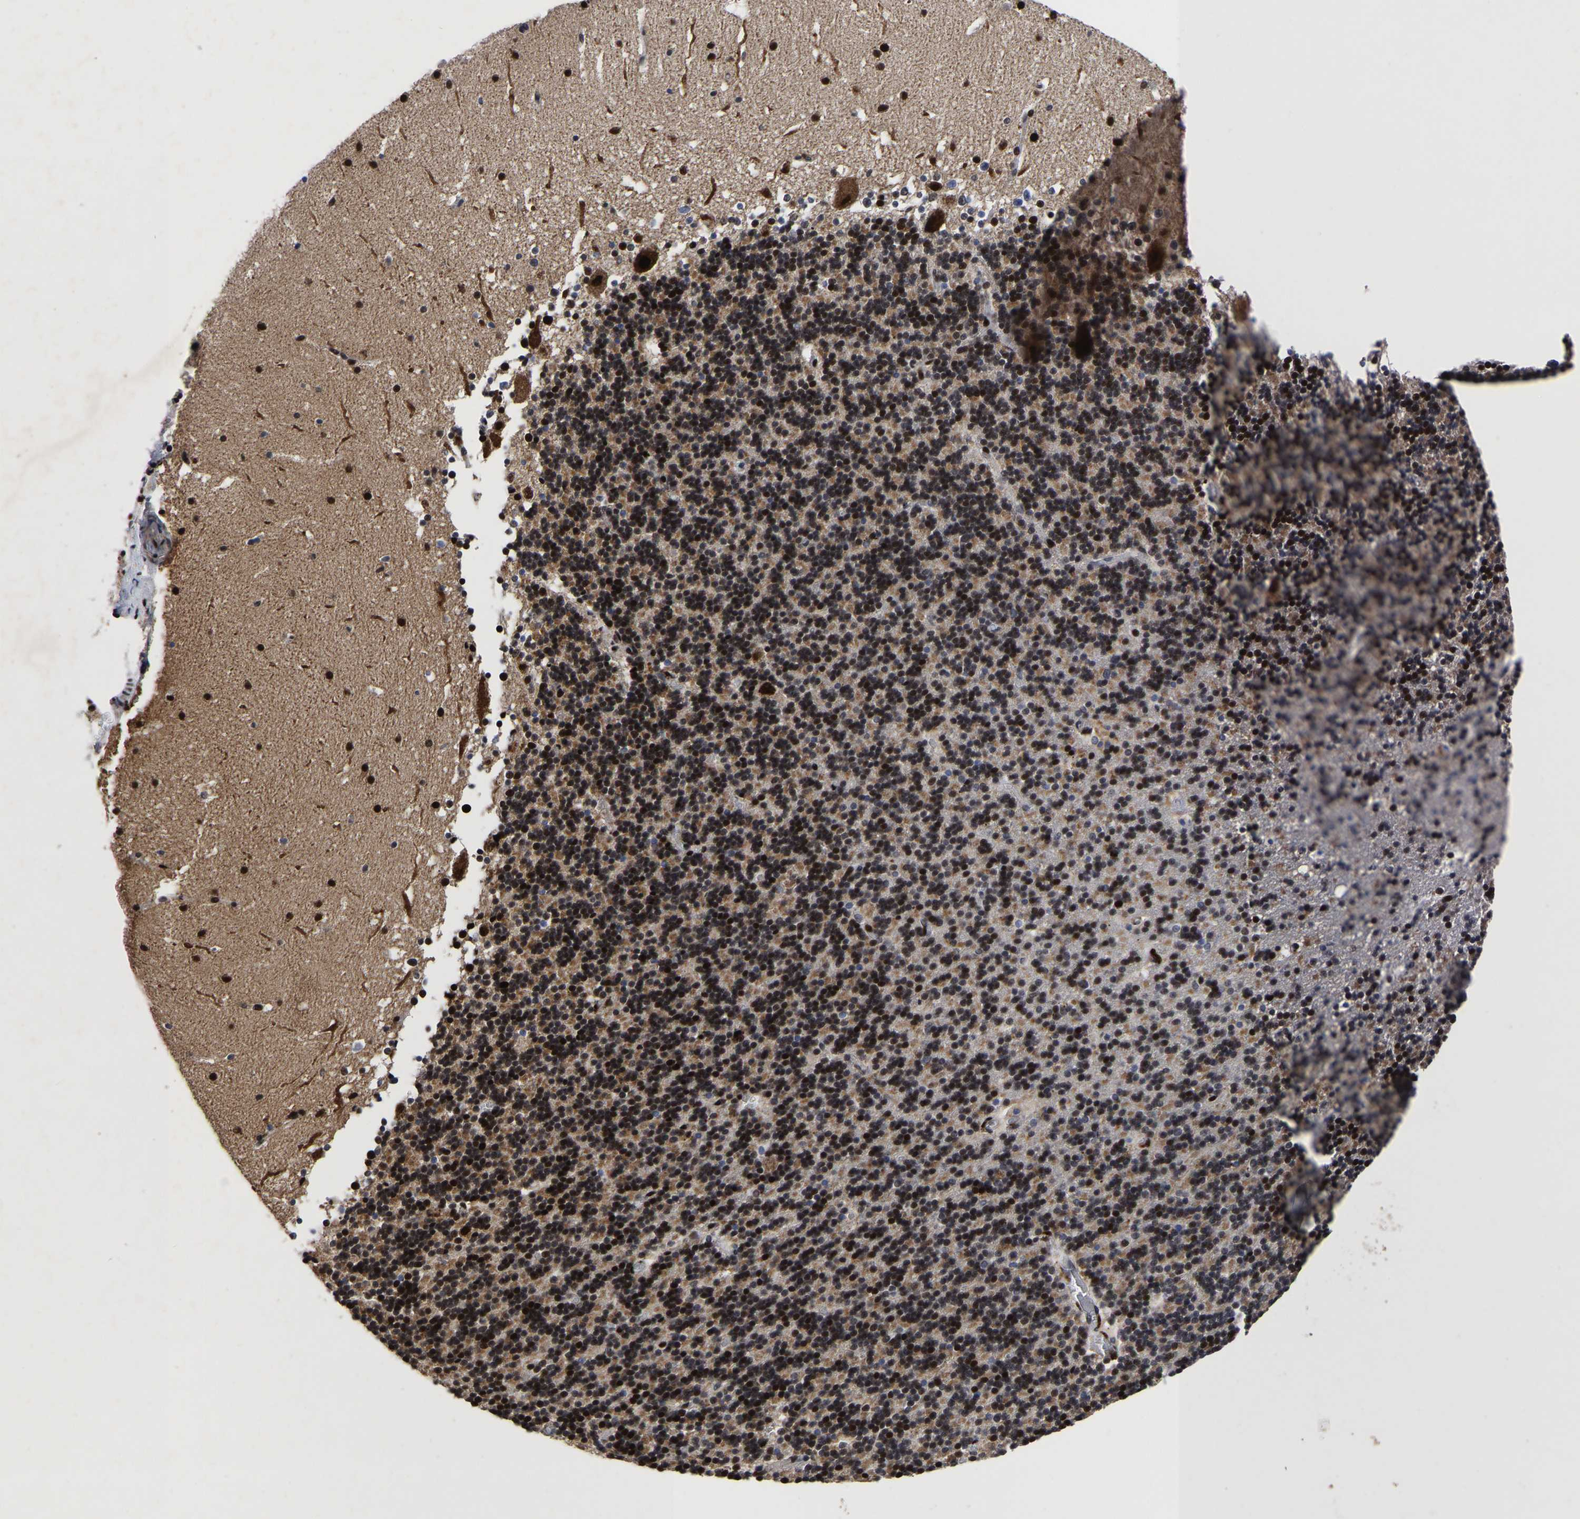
{"staining": {"intensity": "strong", "quantity": ">75%", "location": "nuclear"}, "tissue": "cerebellum", "cell_type": "Cells in granular layer", "image_type": "normal", "snomed": [{"axis": "morphology", "description": "Normal tissue, NOS"}, {"axis": "topography", "description": "Cerebellum"}], "caption": "Protein expression by immunohistochemistry shows strong nuclear positivity in approximately >75% of cells in granular layer in unremarkable cerebellum. (brown staining indicates protein expression, while blue staining denotes nuclei).", "gene": "JUNB", "patient": {"sex": "male", "age": 45}}